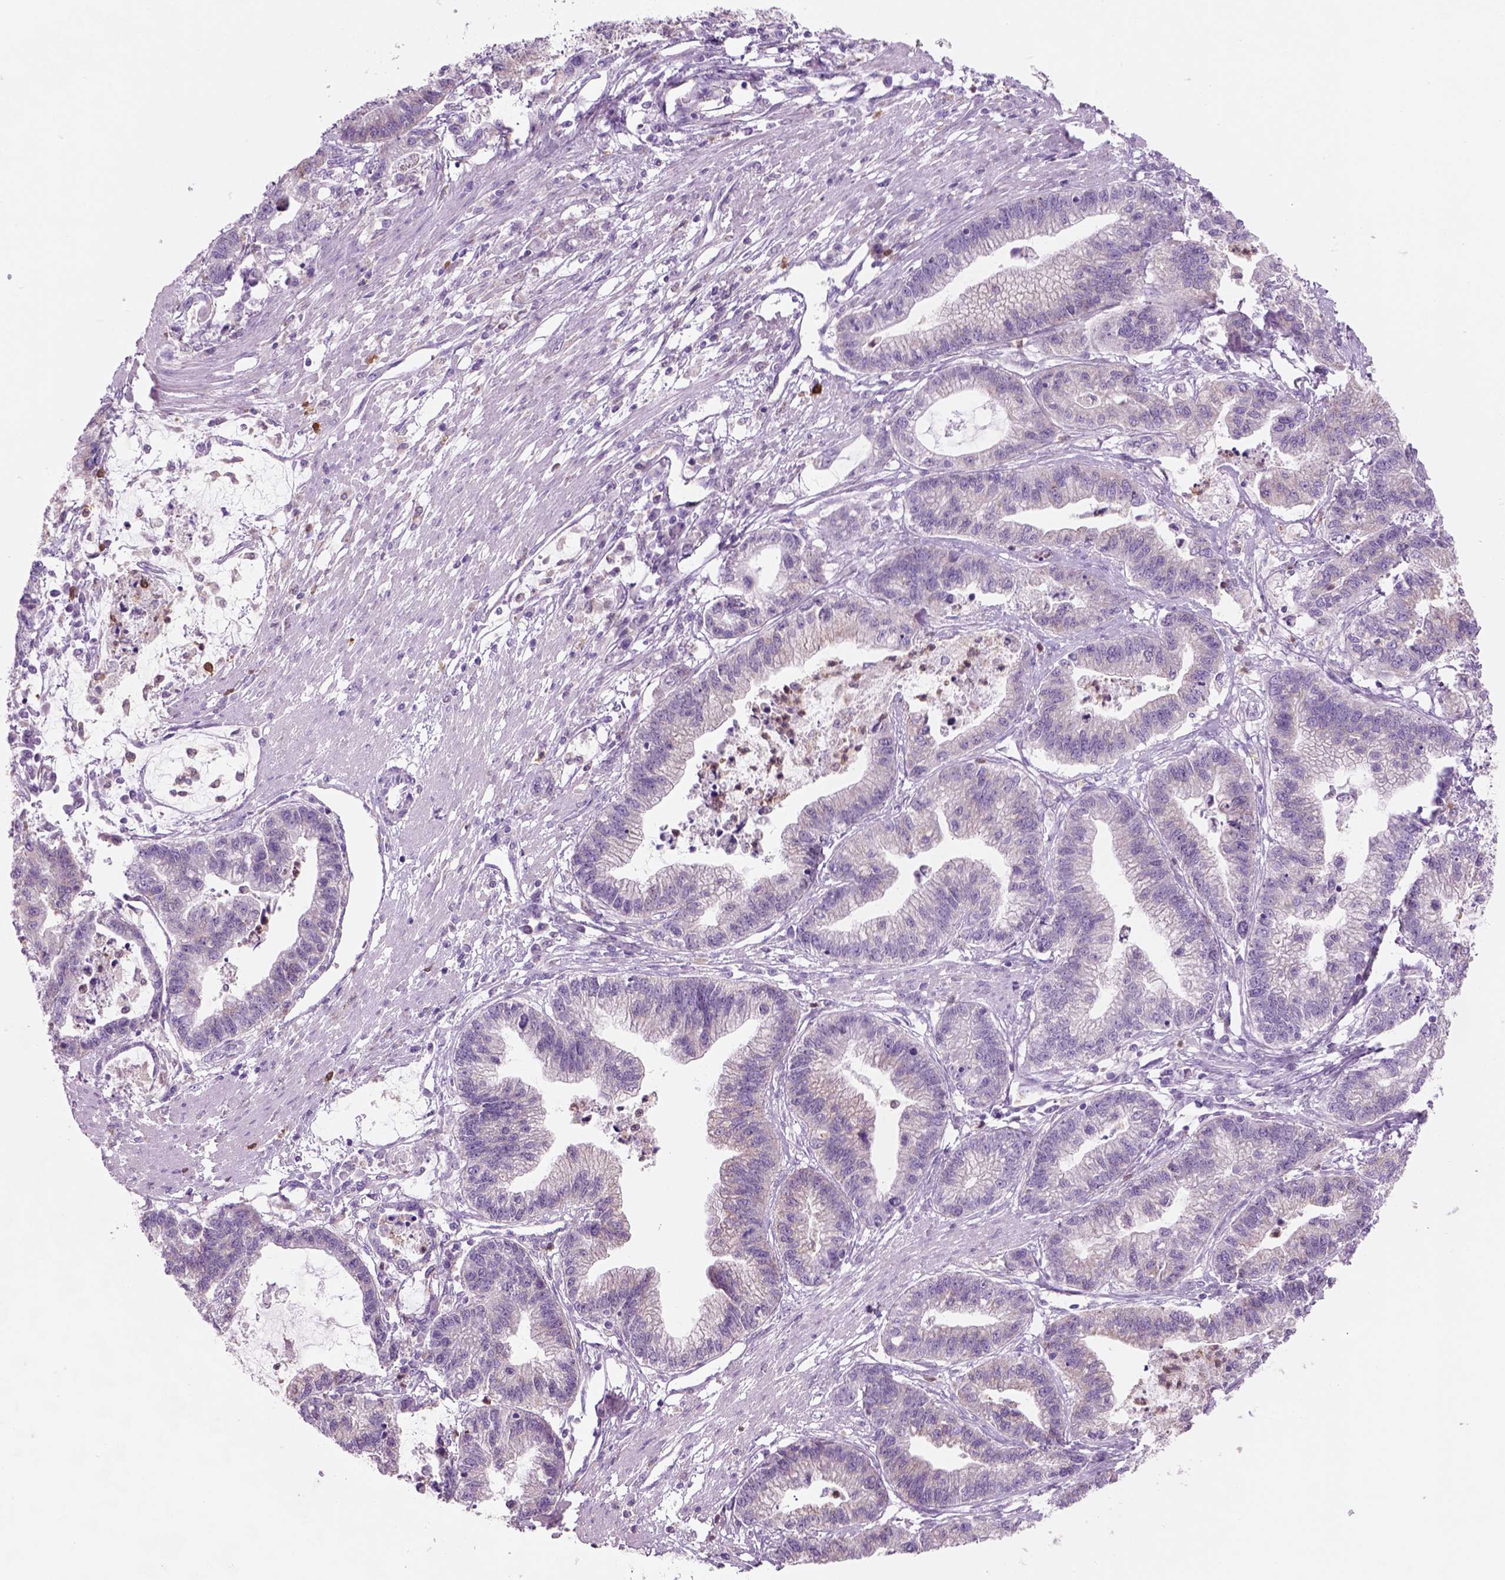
{"staining": {"intensity": "negative", "quantity": "none", "location": "none"}, "tissue": "stomach cancer", "cell_type": "Tumor cells", "image_type": "cancer", "snomed": [{"axis": "morphology", "description": "Adenocarcinoma, NOS"}, {"axis": "topography", "description": "Stomach"}], "caption": "Human stomach cancer (adenocarcinoma) stained for a protein using immunohistochemistry exhibits no expression in tumor cells.", "gene": "CD84", "patient": {"sex": "male", "age": 83}}